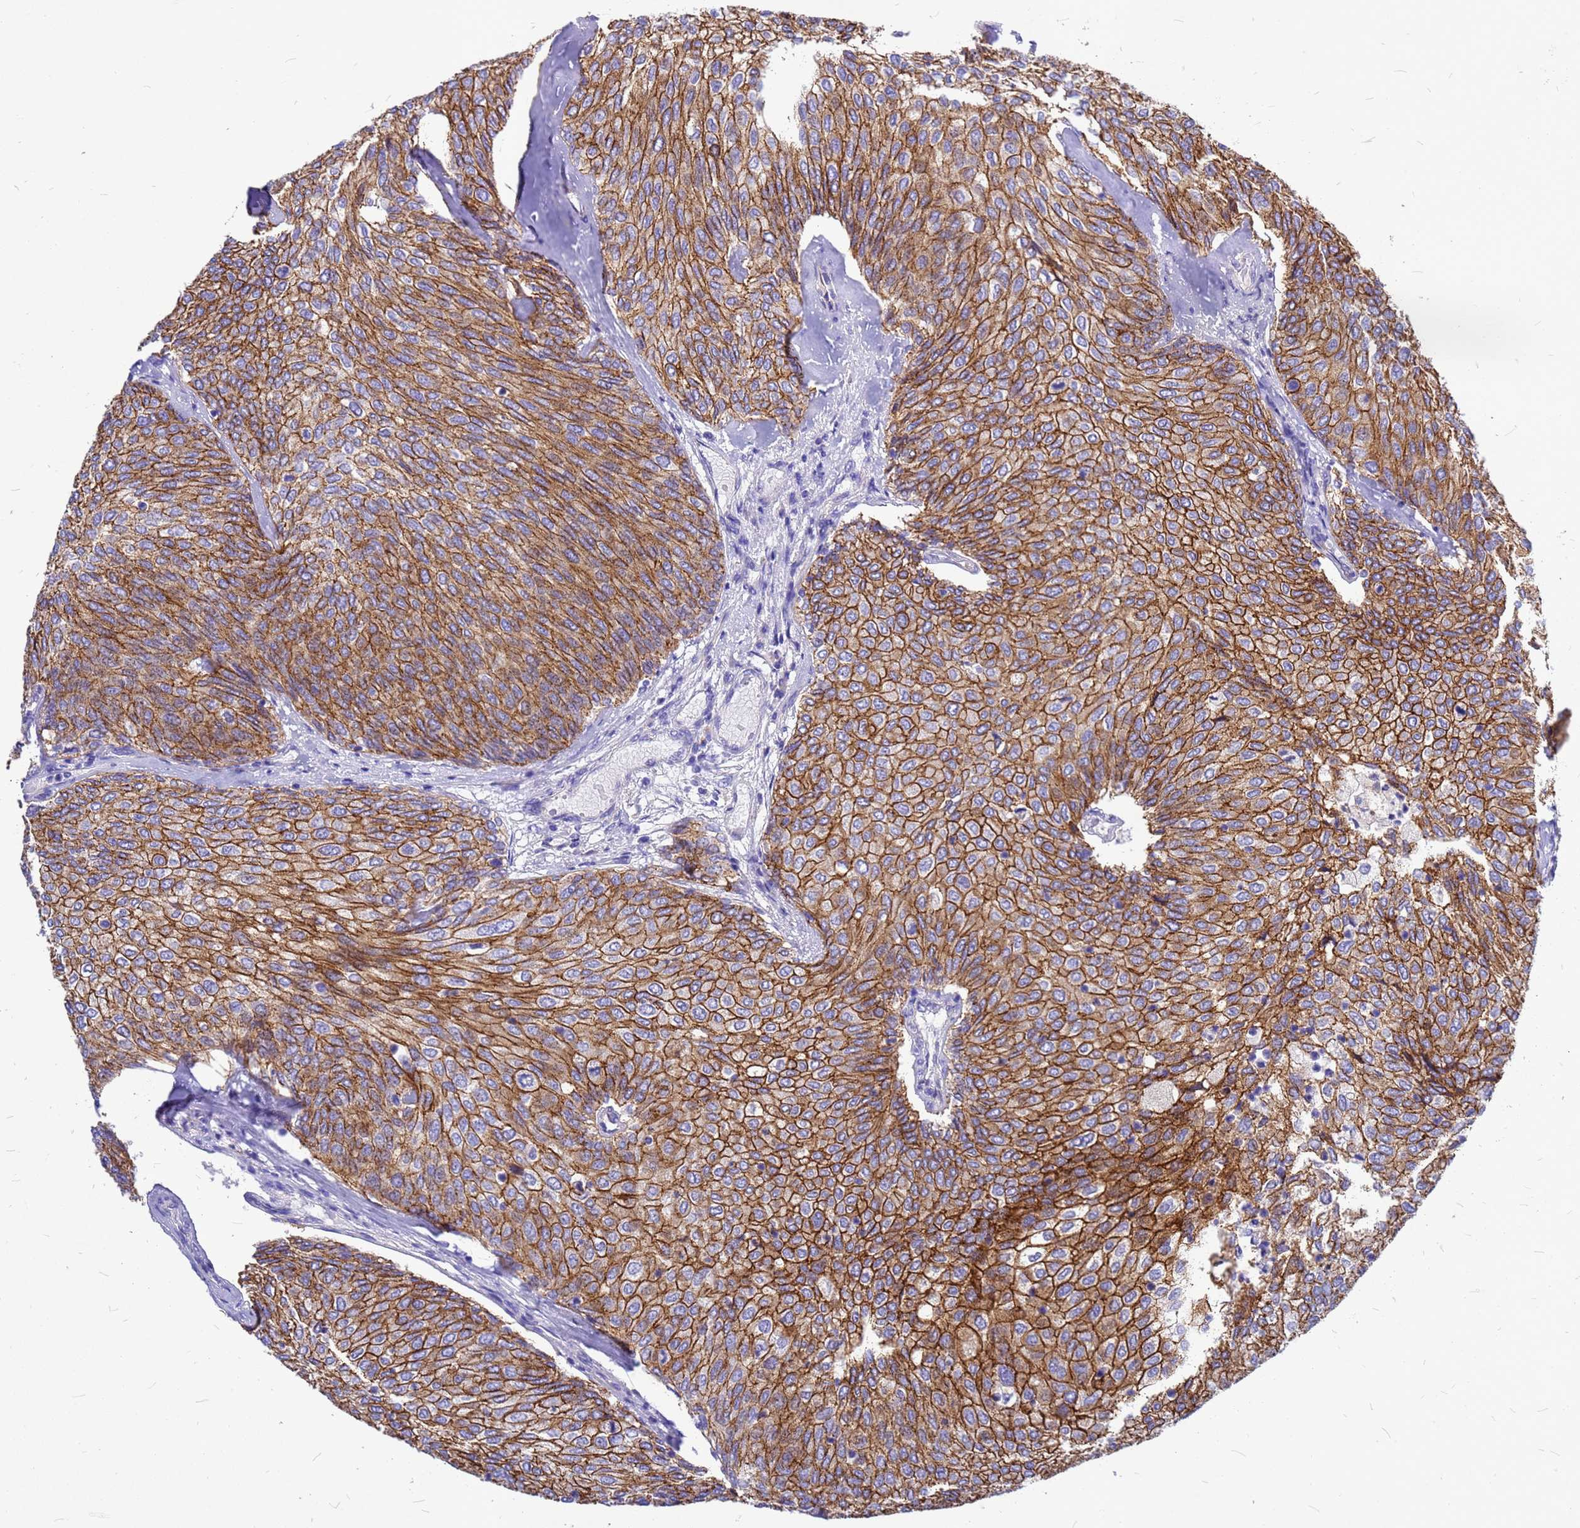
{"staining": {"intensity": "moderate", "quantity": ">75%", "location": "cytoplasmic/membranous"}, "tissue": "urothelial cancer", "cell_type": "Tumor cells", "image_type": "cancer", "snomed": [{"axis": "morphology", "description": "Urothelial carcinoma, Low grade"}, {"axis": "topography", "description": "Urinary bladder"}], "caption": "Immunohistochemical staining of human urothelial carcinoma (low-grade) reveals medium levels of moderate cytoplasmic/membranous expression in approximately >75% of tumor cells.", "gene": "FBXW5", "patient": {"sex": "female", "age": 79}}